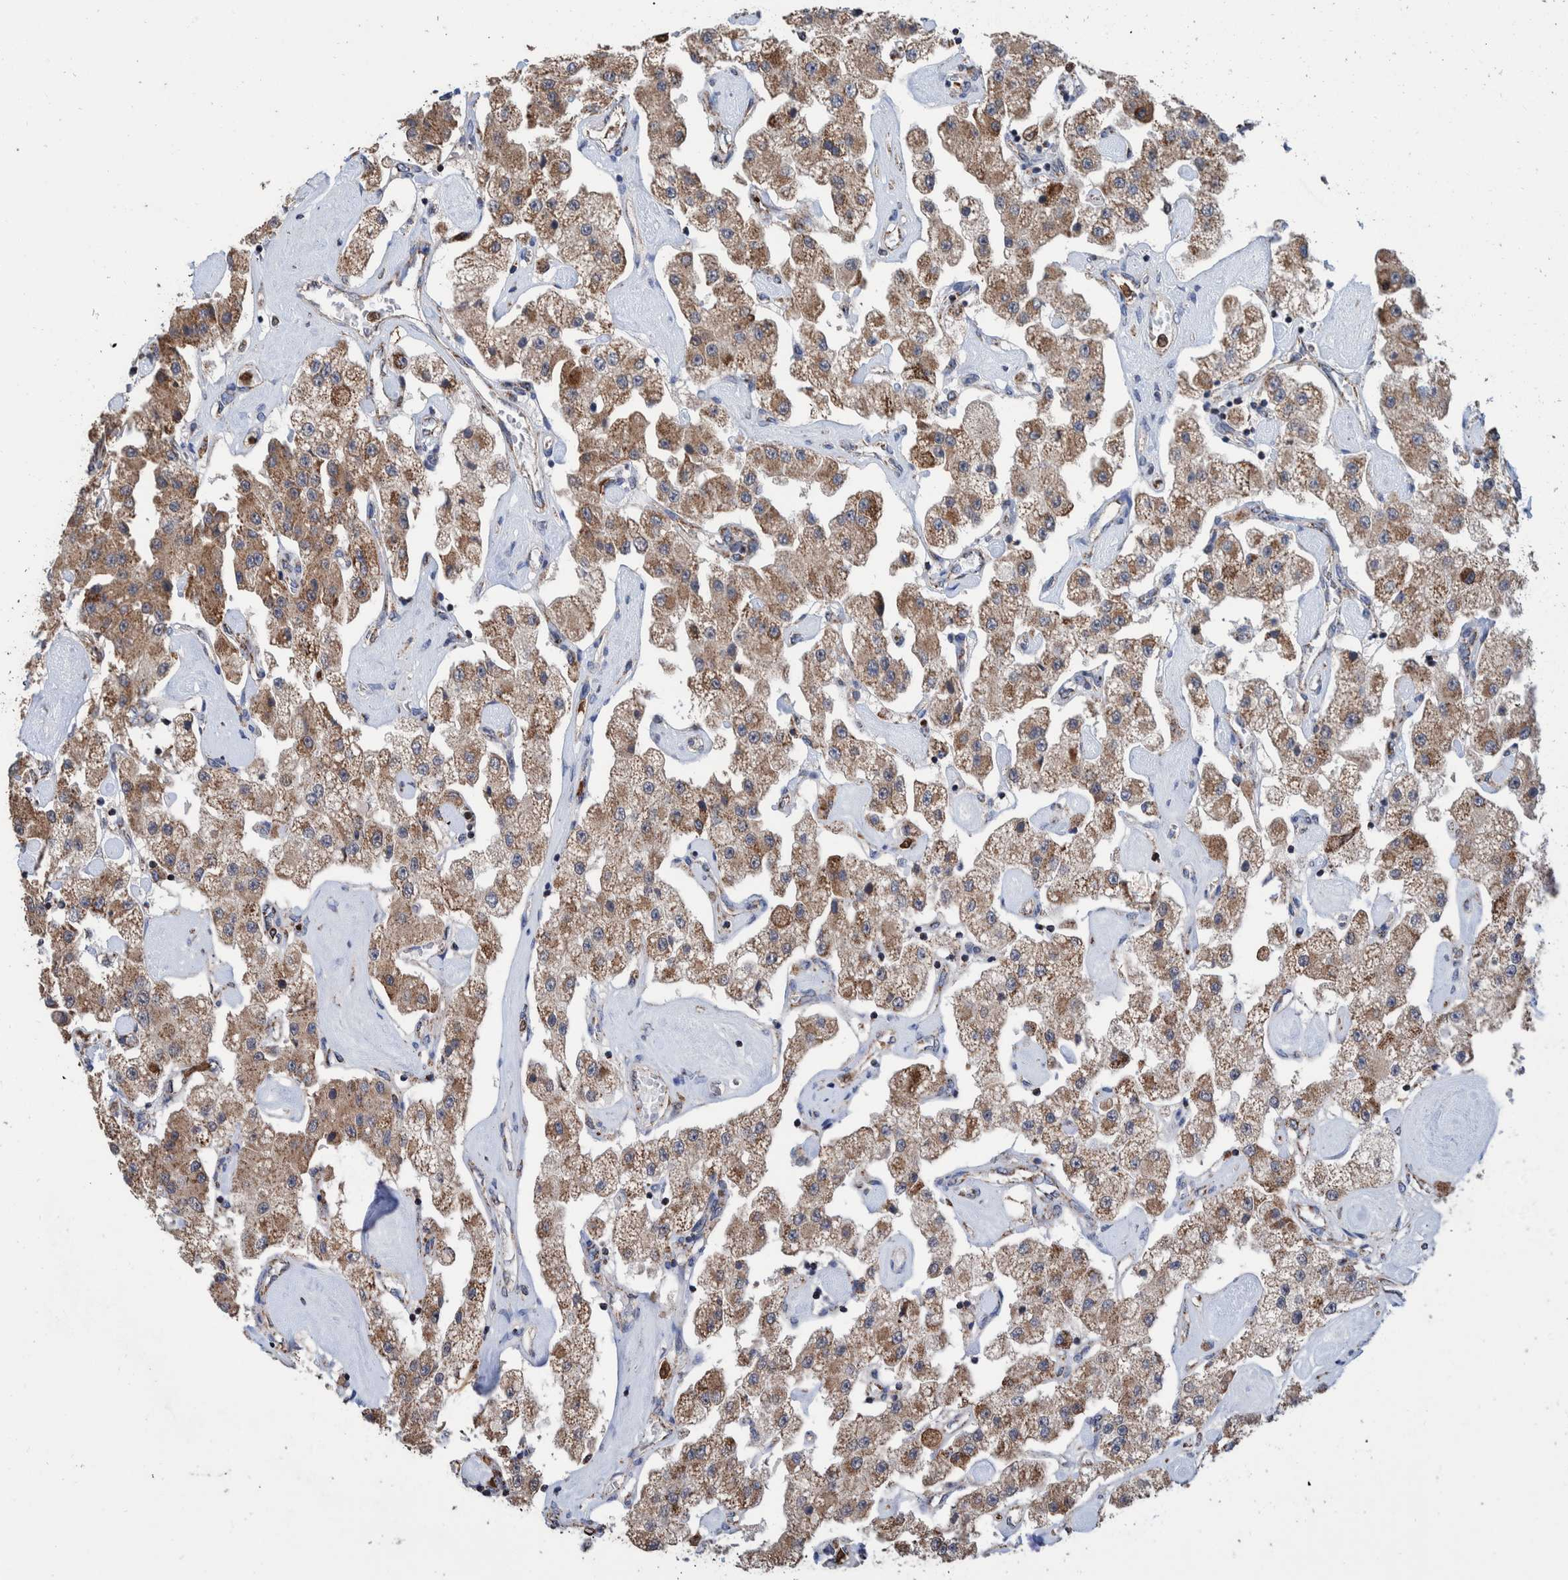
{"staining": {"intensity": "moderate", "quantity": ">75%", "location": "cytoplasmic/membranous"}, "tissue": "carcinoid", "cell_type": "Tumor cells", "image_type": "cancer", "snomed": [{"axis": "morphology", "description": "Carcinoid, malignant, NOS"}, {"axis": "topography", "description": "Pancreas"}], "caption": "The immunohistochemical stain labels moderate cytoplasmic/membranous expression in tumor cells of carcinoid tissue.", "gene": "DECR1", "patient": {"sex": "male", "age": 41}}